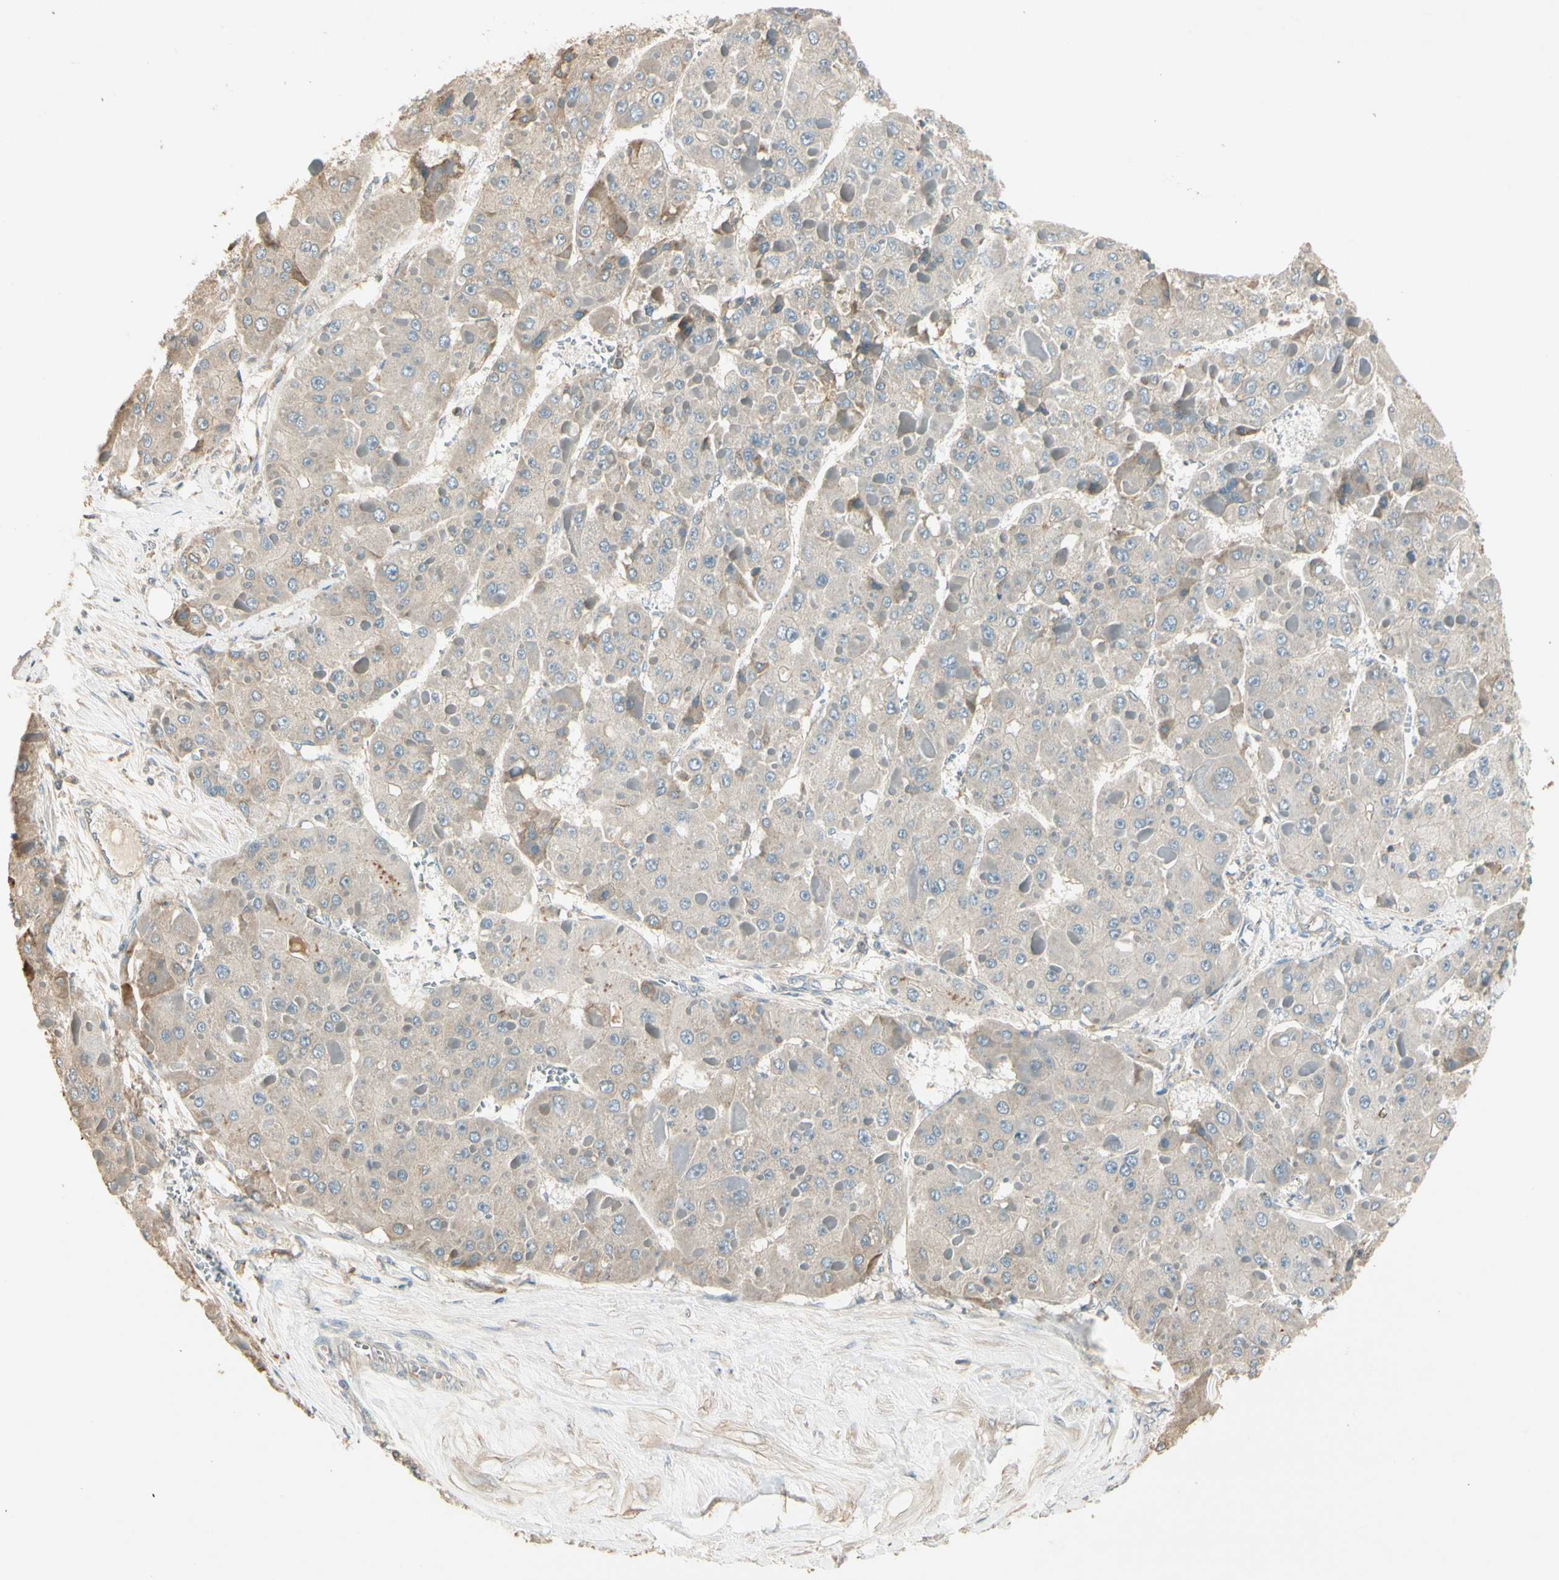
{"staining": {"intensity": "weak", "quantity": "<25%", "location": "cytoplasmic/membranous"}, "tissue": "liver cancer", "cell_type": "Tumor cells", "image_type": "cancer", "snomed": [{"axis": "morphology", "description": "Carcinoma, Hepatocellular, NOS"}, {"axis": "topography", "description": "Liver"}], "caption": "The image shows no staining of tumor cells in hepatocellular carcinoma (liver). (DAB immunohistochemistry, high magnification).", "gene": "PLXNA1", "patient": {"sex": "female", "age": 73}}